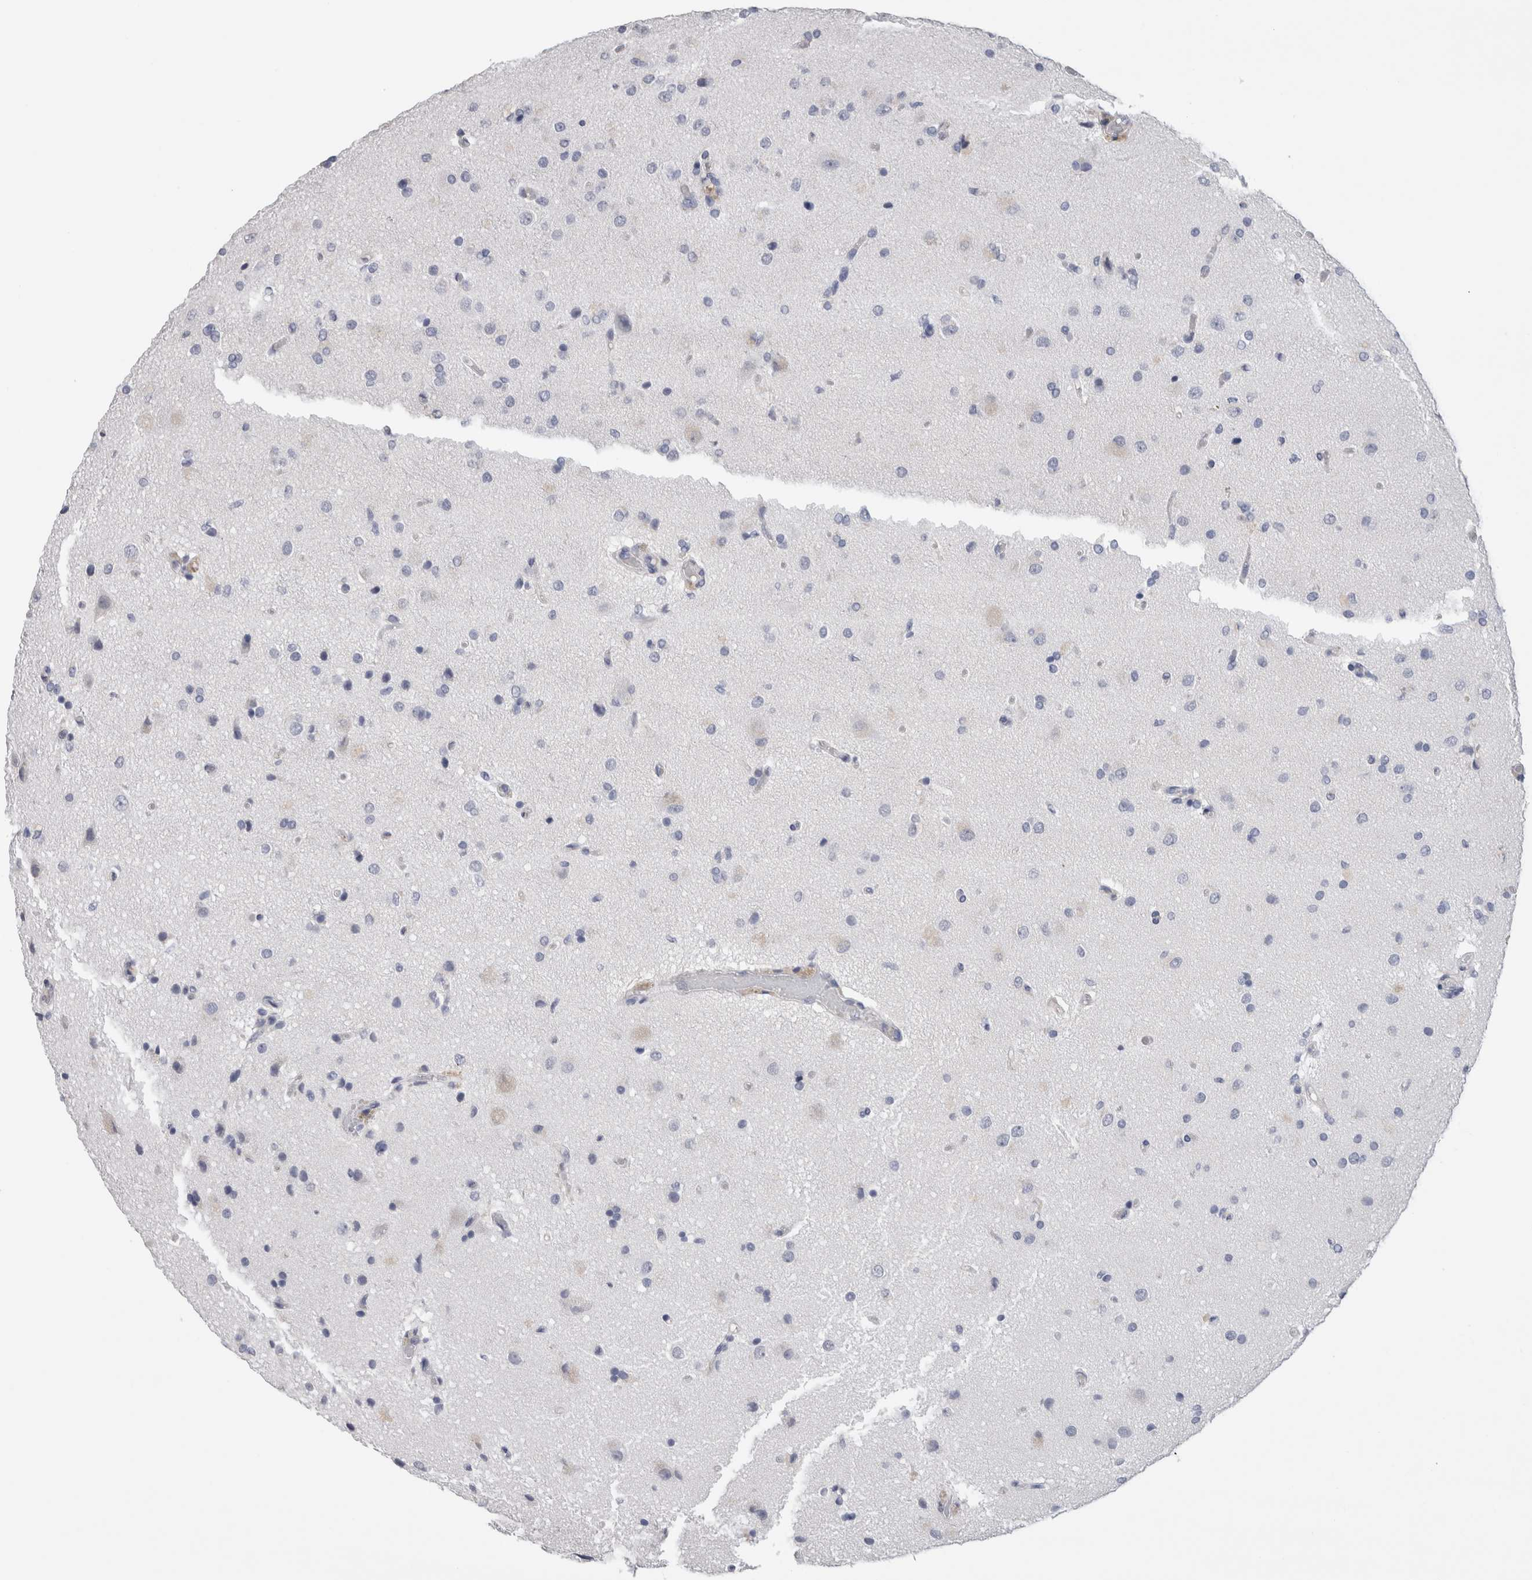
{"staining": {"intensity": "negative", "quantity": "none", "location": "none"}, "tissue": "glioma", "cell_type": "Tumor cells", "image_type": "cancer", "snomed": [{"axis": "morphology", "description": "Glioma, malignant, High grade"}, {"axis": "topography", "description": "Brain"}], "caption": "Human malignant glioma (high-grade) stained for a protein using immunohistochemistry (IHC) displays no positivity in tumor cells.", "gene": "FABP4", "patient": {"sex": "male", "age": 72}}